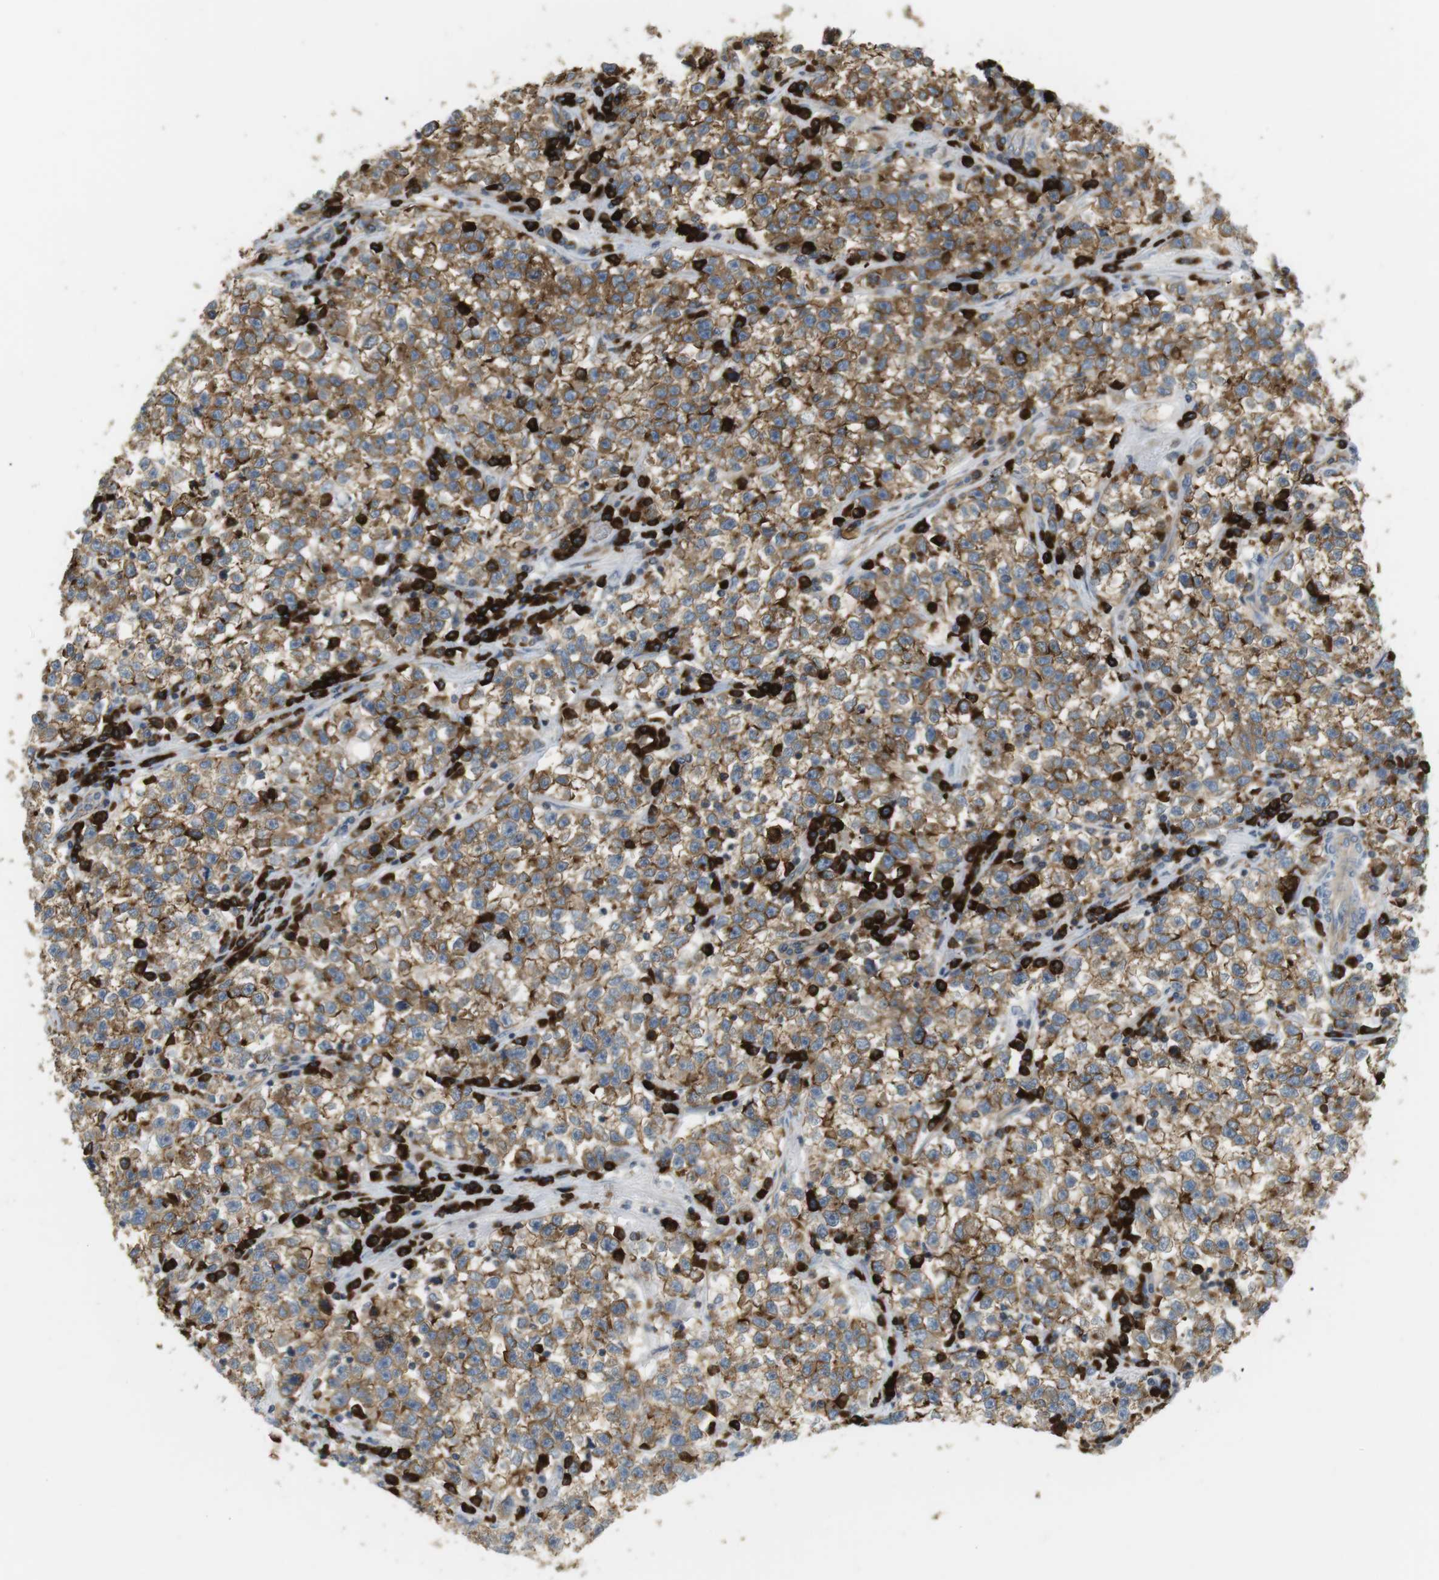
{"staining": {"intensity": "strong", "quantity": ">75%", "location": "cytoplasmic/membranous"}, "tissue": "testis cancer", "cell_type": "Tumor cells", "image_type": "cancer", "snomed": [{"axis": "morphology", "description": "Seminoma, NOS"}, {"axis": "topography", "description": "Testis"}], "caption": "Seminoma (testis) stained with a protein marker shows strong staining in tumor cells.", "gene": "TMEM200A", "patient": {"sex": "male", "age": 22}}